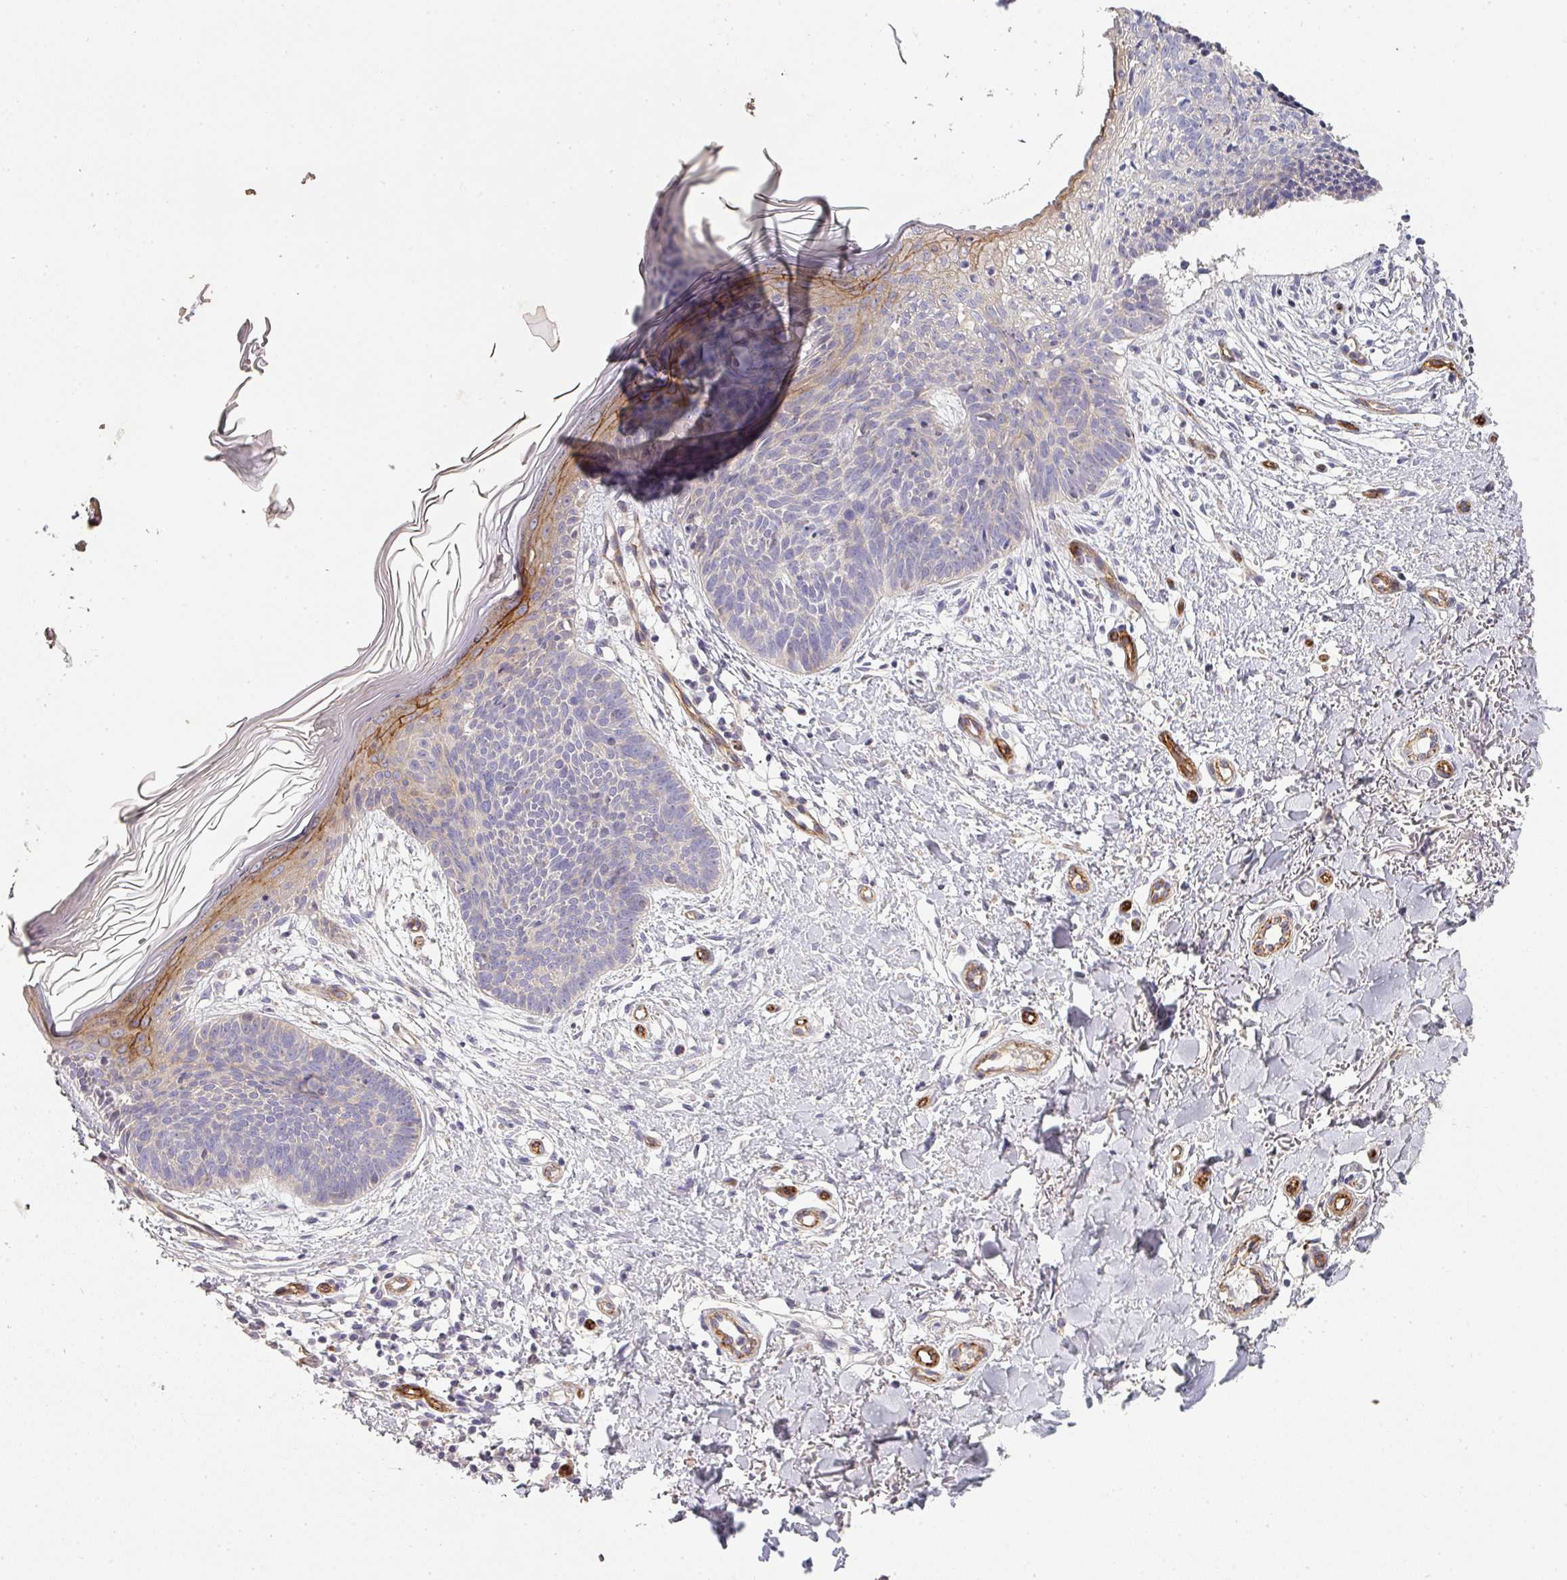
{"staining": {"intensity": "negative", "quantity": "none", "location": "none"}, "tissue": "skin cancer", "cell_type": "Tumor cells", "image_type": "cancer", "snomed": [{"axis": "morphology", "description": "Basal cell carcinoma"}, {"axis": "topography", "description": "Skin"}], "caption": "A photomicrograph of basal cell carcinoma (skin) stained for a protein displays no brown staining in tumor cells.", "gene": "PCDH1", "patient": {"sex": "male", "age": 78}}